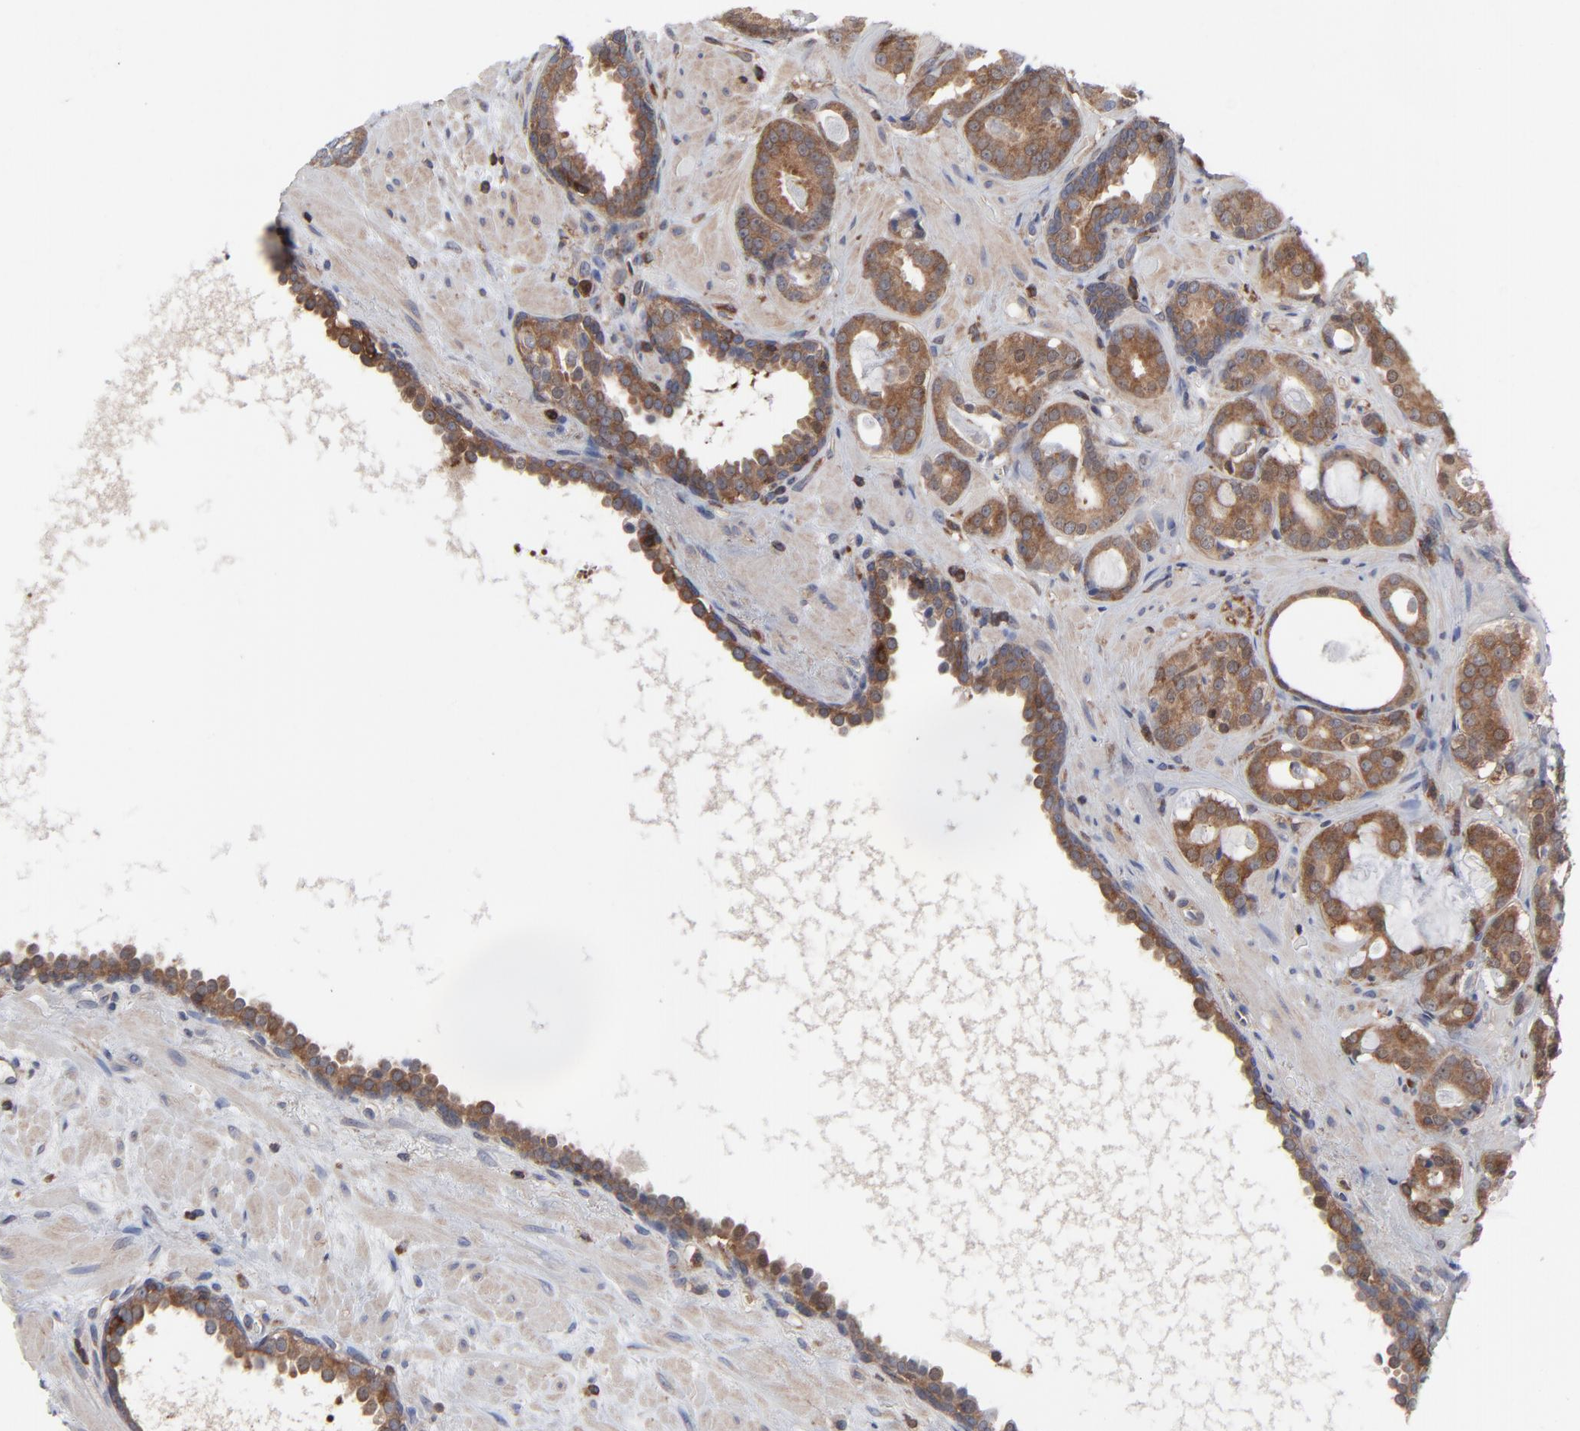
{"staining": {"intensity": "moderate", "quantity": ">75%", "location": "cytoplasmic/membranous"}, "tissue": "prostate cancer", "cell_type": "Tumor cells", "image_type": "cancer", "snomed": [{"axis": "morphology", "description": "Adenocarcinoma, Low grade"}, {"axis": "topography", "description": "Prostate"}], "caption": "Prostate adenocarcinoma (low-grade) stained with a protein marker reveals moderate staining in tumor cells.", "gene": "MAP2K1", "patient": {"sex": "male", "age": 57}}